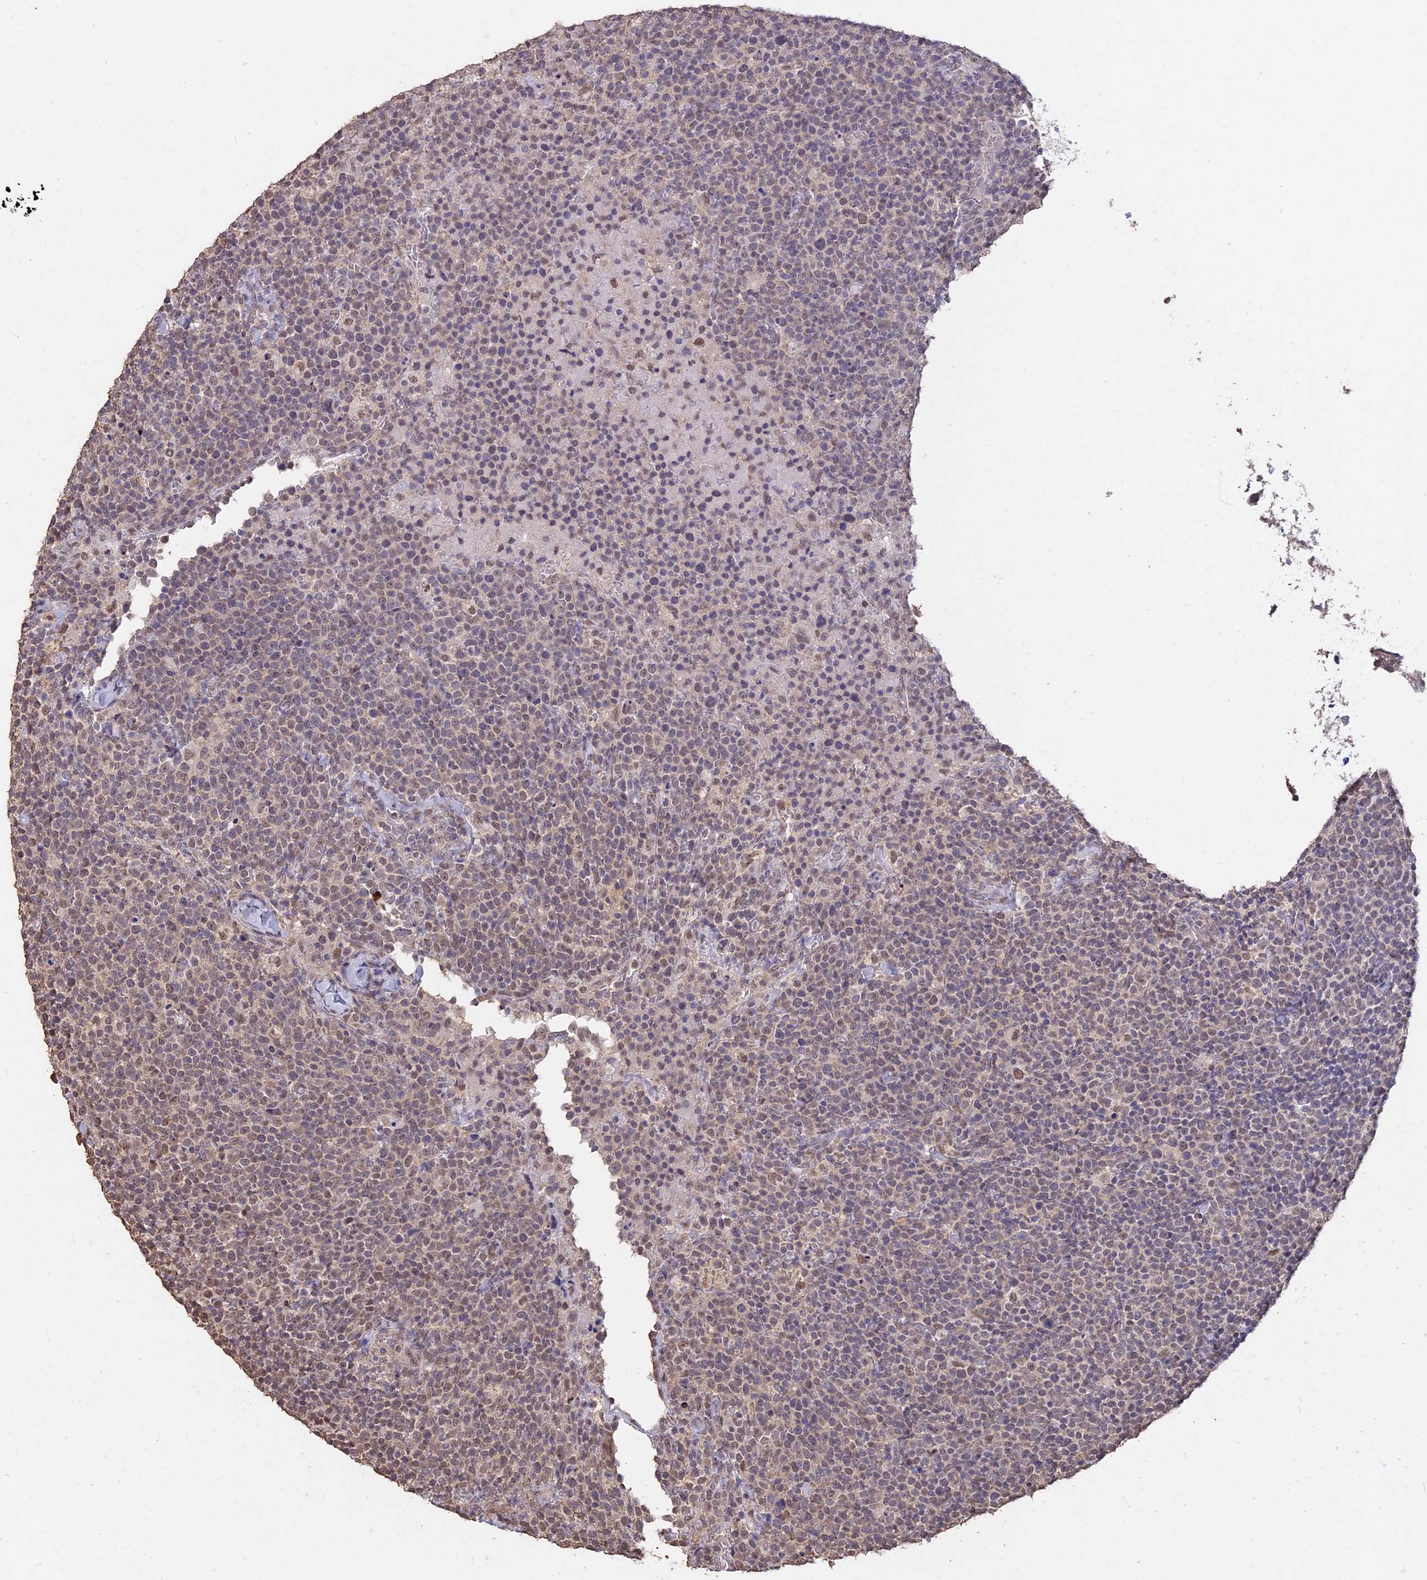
{"staining": {"intensity": "weak", "quantity": "25%-75%", "location": "nuclear"}, "tissue": "lymphoma", "cell_type": "Tumor cells", "image_type": "cancer", "snomed": [{"axis": "morphology", "description": "Malignant lymphoma, non-Hodgkin's type, High grade"}, {"axis": "topography", "description": "Lymph node"}], "caption": "High-magnification brightfield microscopy of lymphoma stained with DAB (3,3'-diaminobenzidine) (brown) and counterstained with hematoxylin (blue). tumor cells exhibit weak nuclear staining is appreciated in about25%-75% of cells. The protein of interest is shown in brown color, while the nuclei are stained blue.", "gene": "PSMC6", "patient": {"sex": "male", "age": 61}}